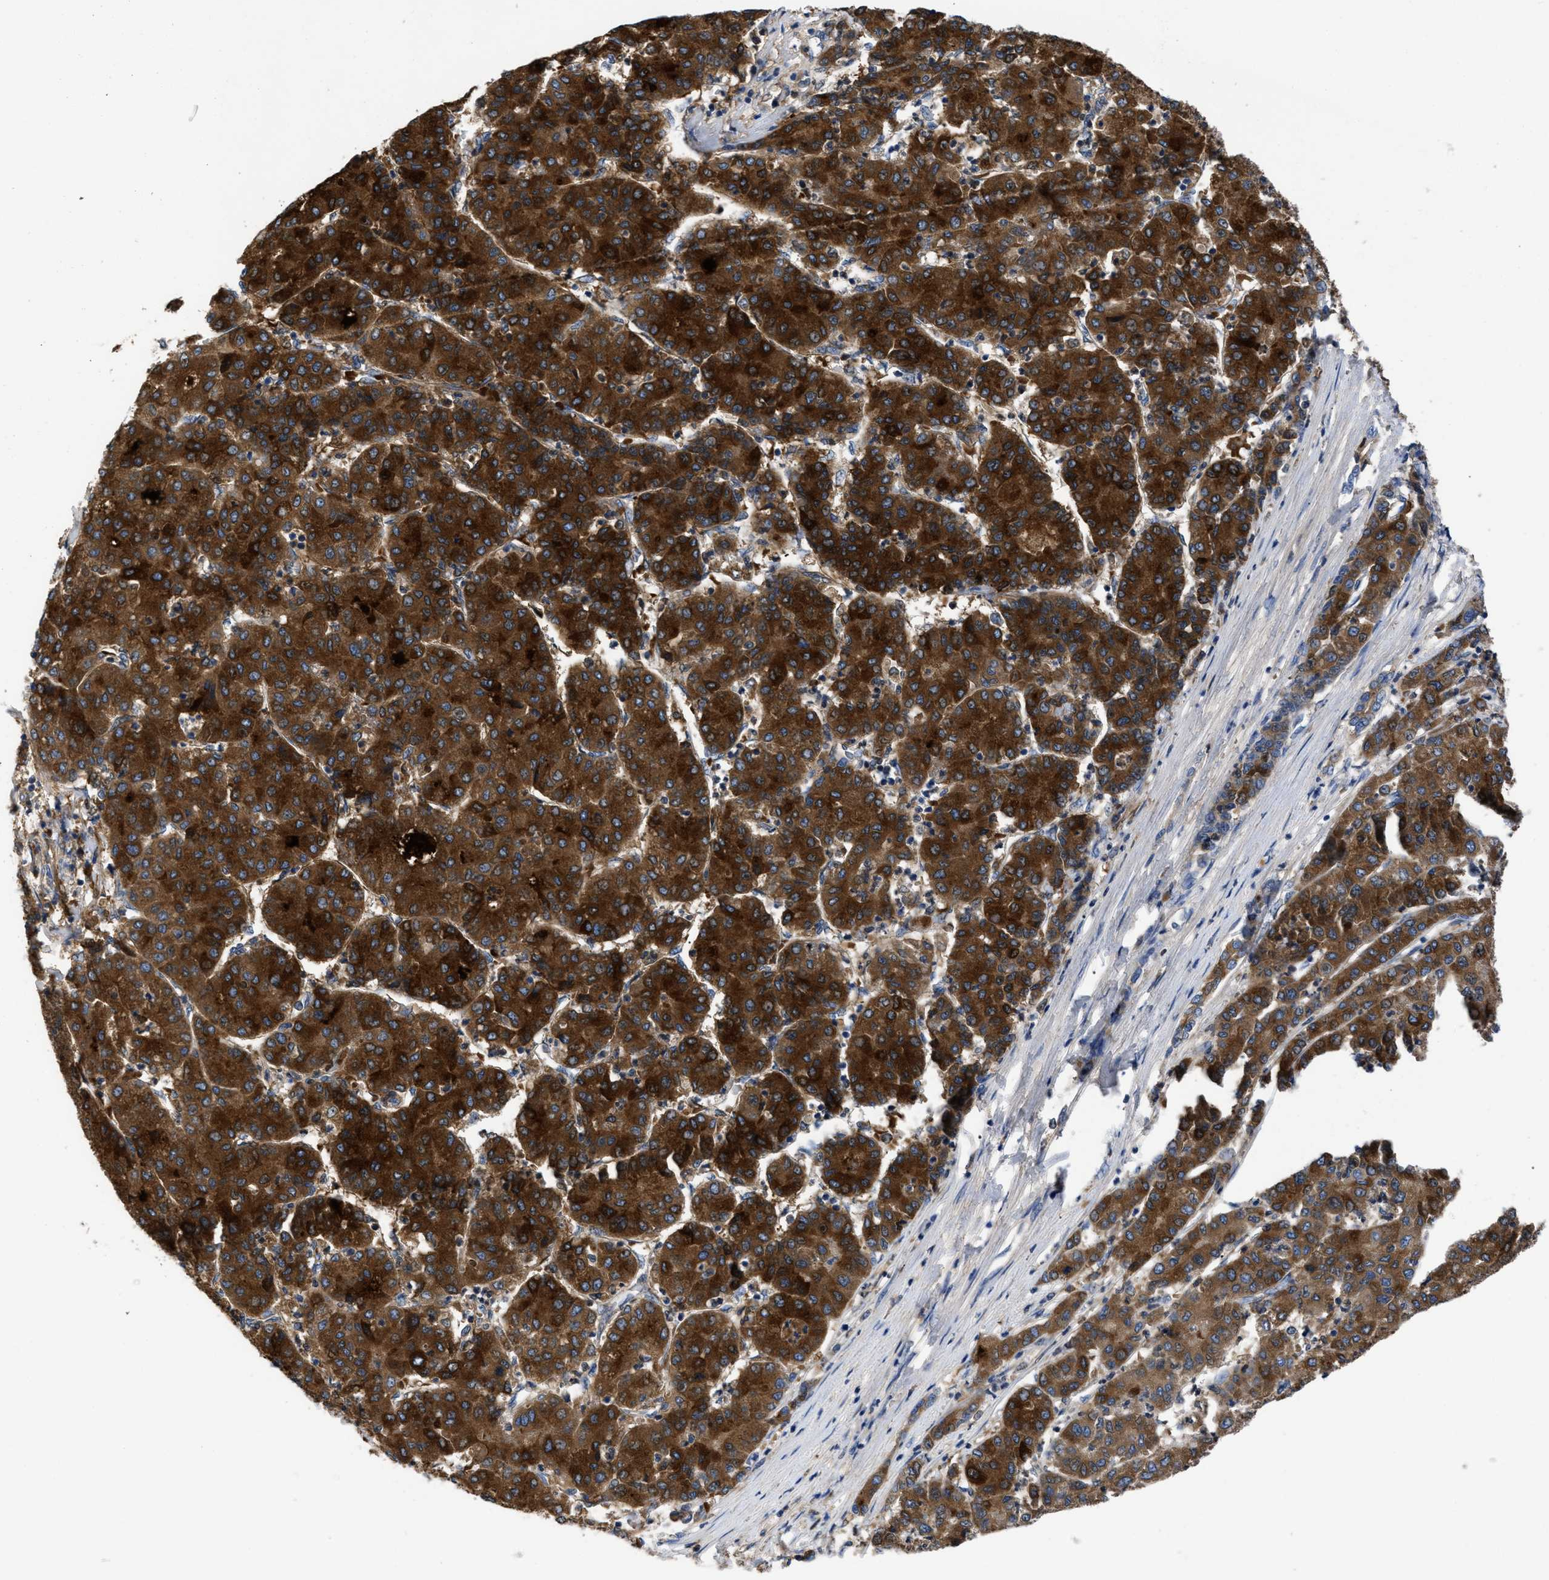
{"staining": {"intensity": "strong", "quantity": ">75%", "location": "cytoplasmic/membranous"}, "tissue": "liver cancer", "cell_type": "Tumor cells", "image_type": "cancer", "snomed": [{"axis": "morphology", "description": "Carcinoma, Hepatocellular, NOS"}, {"axis": "topography", "description": "Liver"}], "caption": "Protein expression analysis of human liver cancer (hepatocellular carcinoma) reveals strong cytoplasmic/membranous staining in about >75% of tumor cells.", "gene": "SERPINA6", "patient": {"sex": "male", "age": 65}}